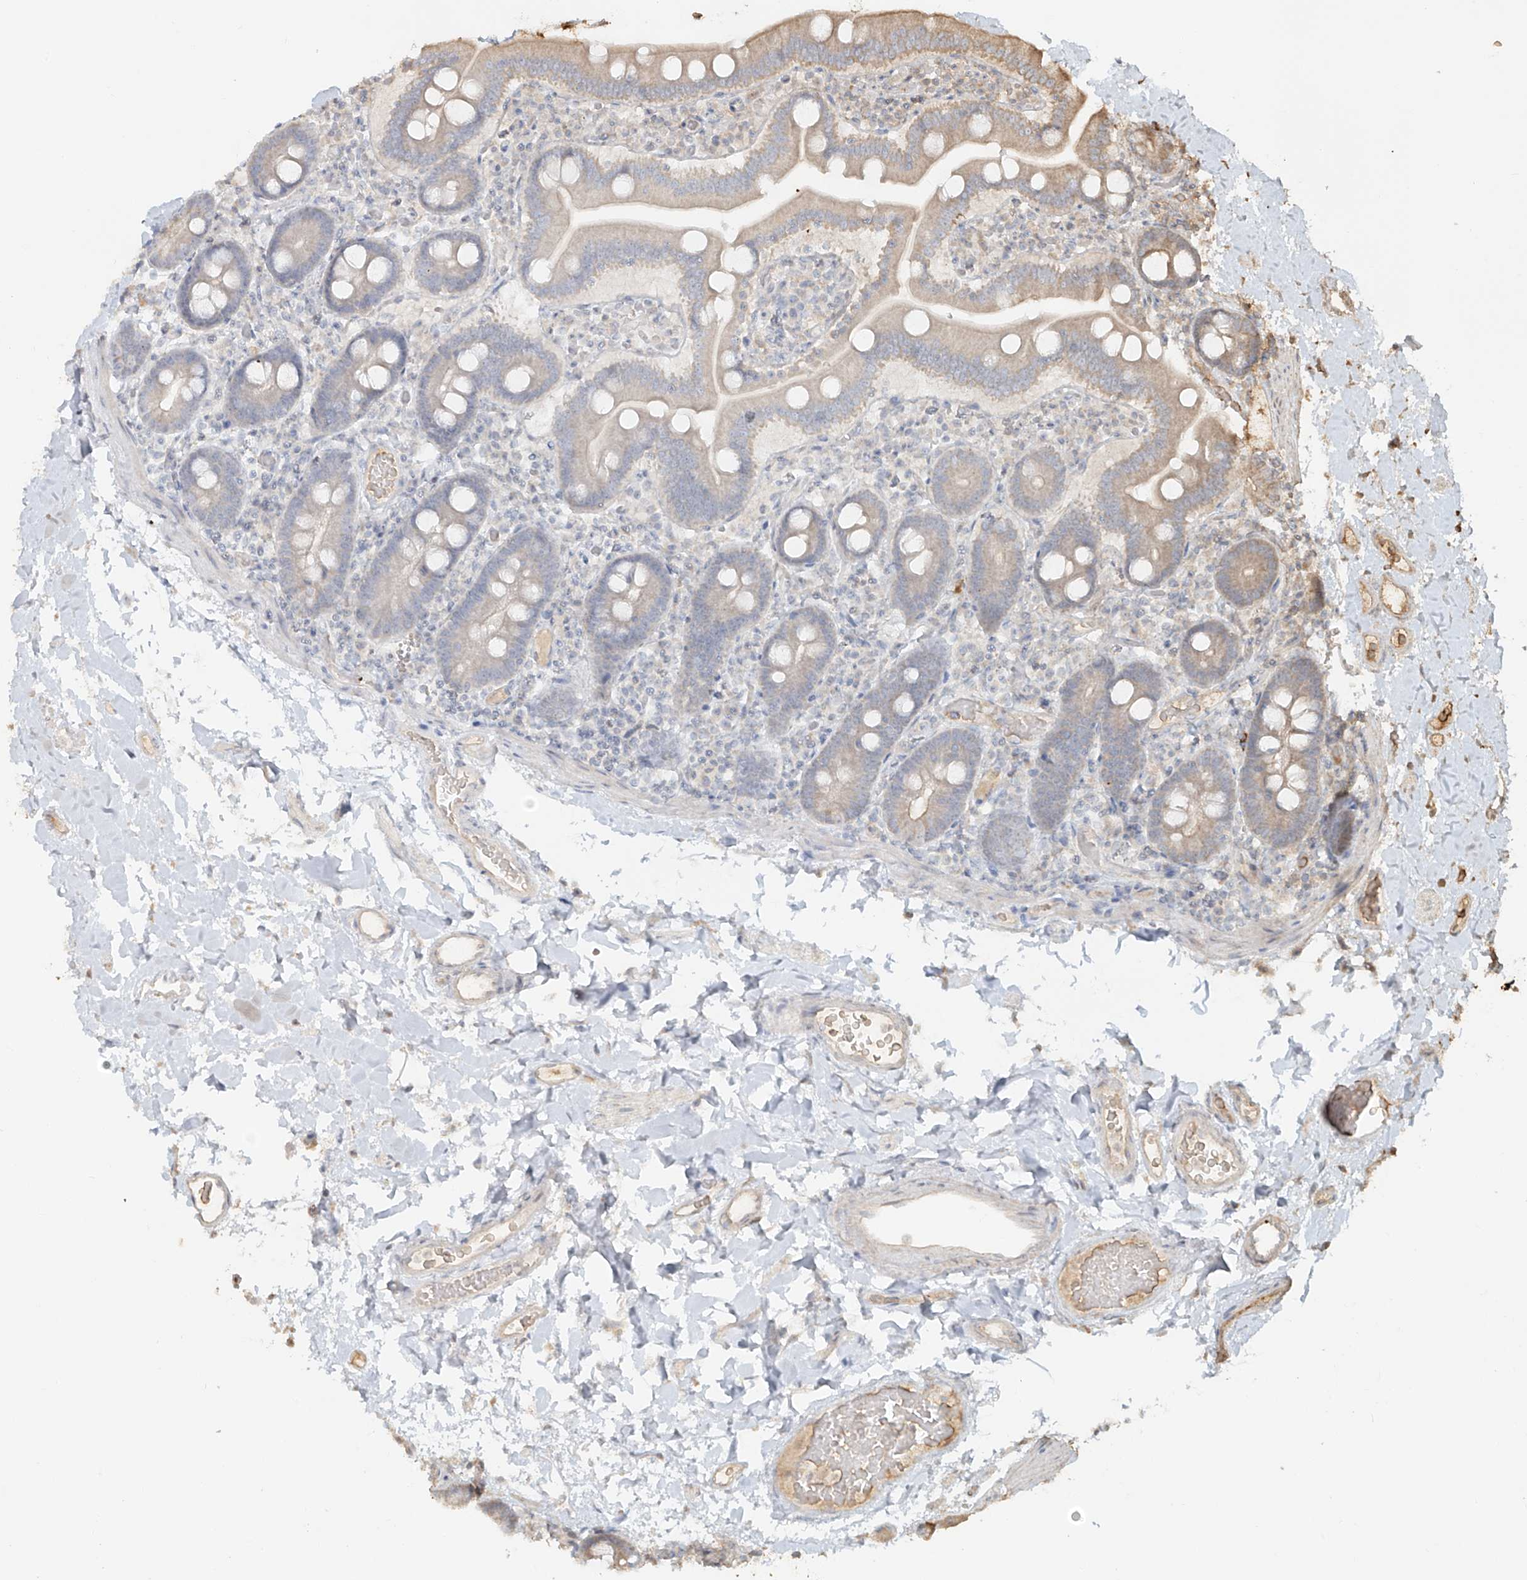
{"staining": {"intensity": "moderate", "quantity": "<25%", "location": "cytoplasmic/membranous"}, "tissue": "duodenum", "cell_type": "Glandular cells", "image_type": "normal", "snomed": [{"axis": "morphology", "description": "Normal tissue, NOS"}, {"axis": "topography", "description": "Duodenum"}], "caption": "Glandular cells reveal moderate cytoplasmic/membranous staining in approximately <25% of cells in benign duodenum.", "gene": "NPHS1", "patient": {"sex": "male", "age": 55}}